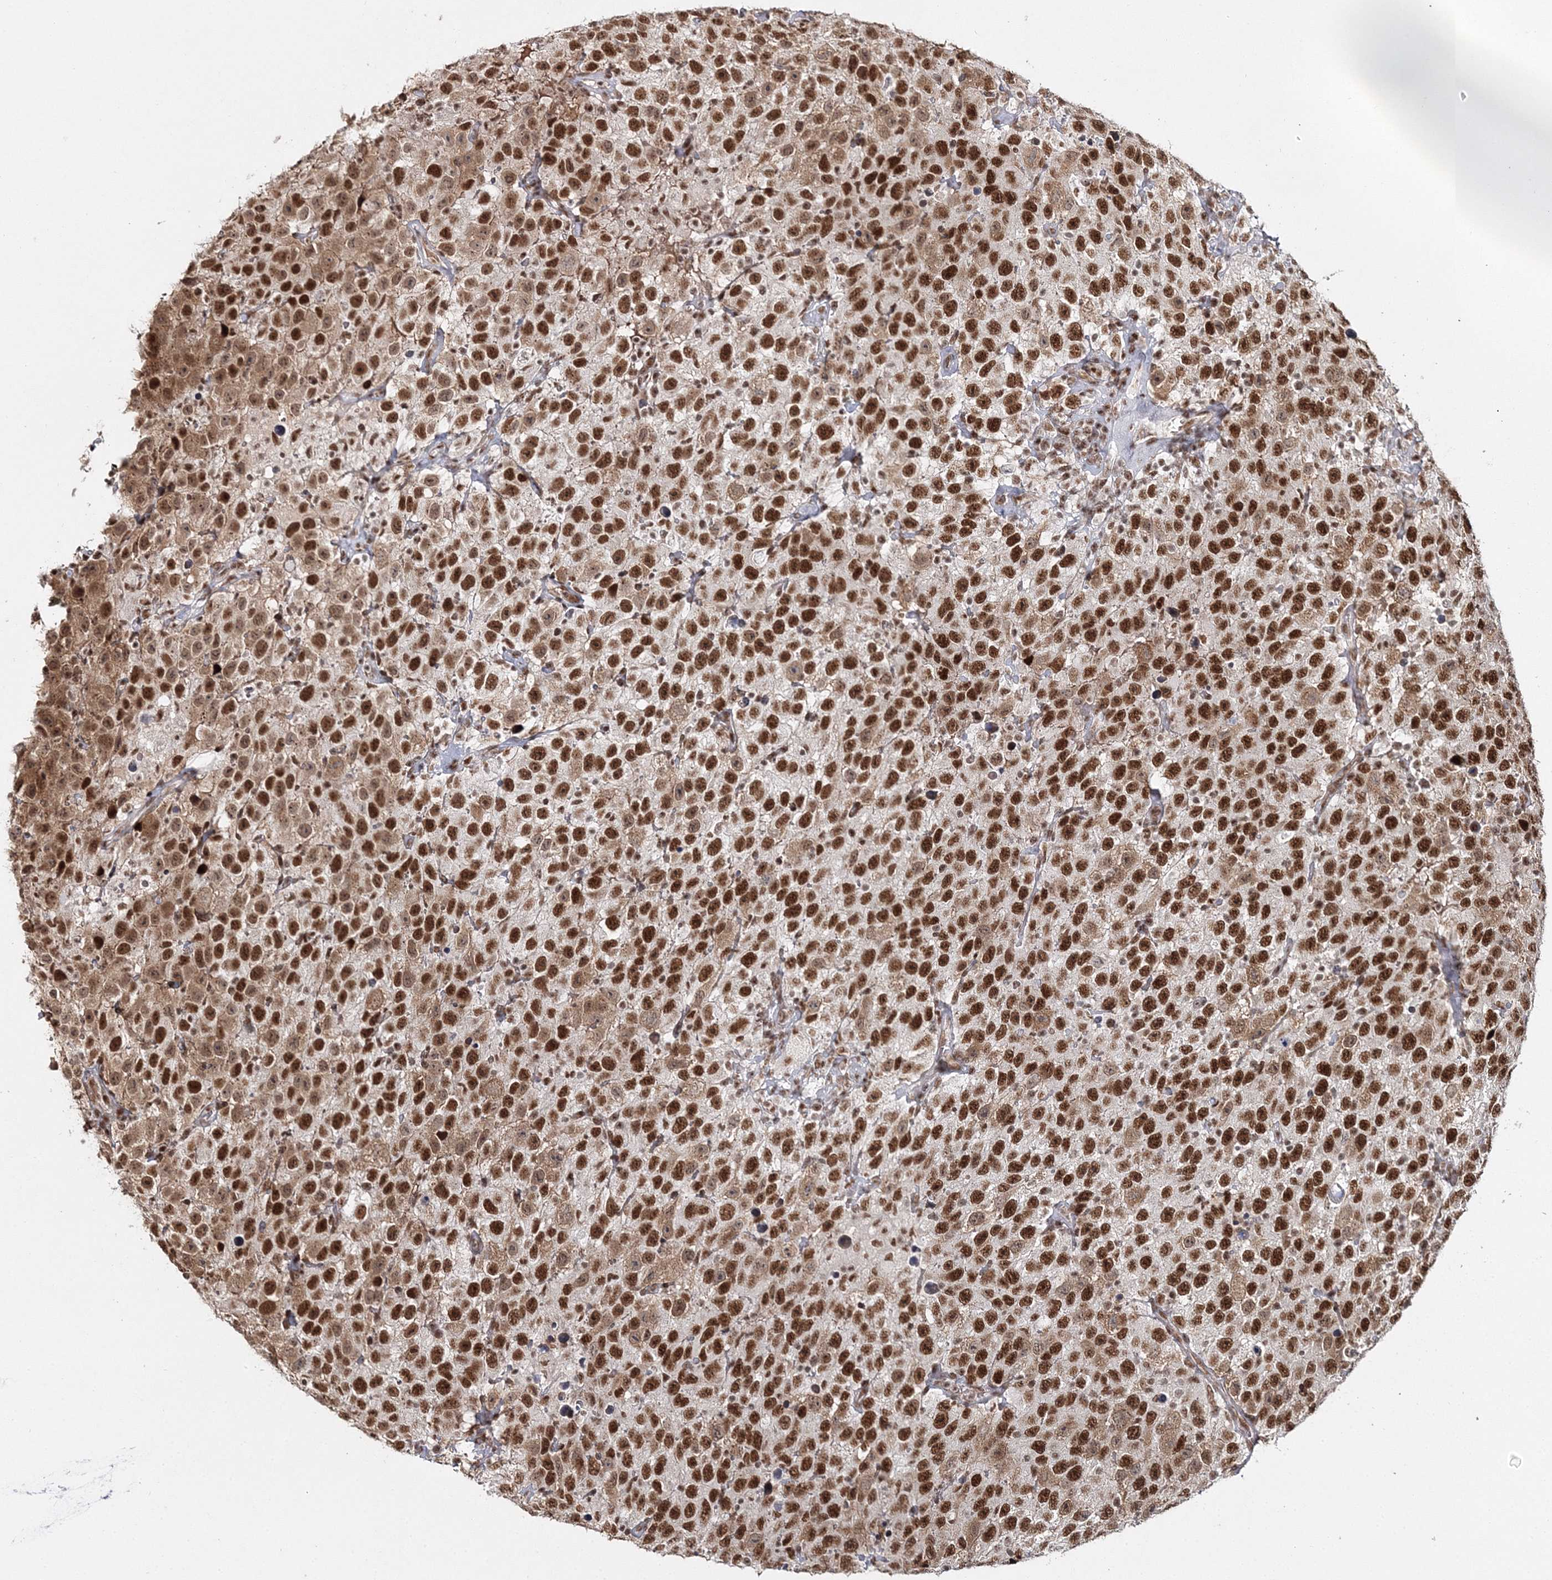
{"staining": {"intensity": "strong", "quantity": ">75%", "location": "nuclear"}, "tissue": "testis cancer", "cell_type": "Tumor cells", "image_type": "cancer", "snomed": [{"axis": "morphology", "description": "Seminoma, NOS"}, {"axis": "topography", "description": "Testis"}], "caption": "This is an image of IHC staining of testis seminoma, which shows strong expression in the nuclear of tumor cells.", "gene": "QRICH1", "patient": {"sex": "male", "age": 41}}